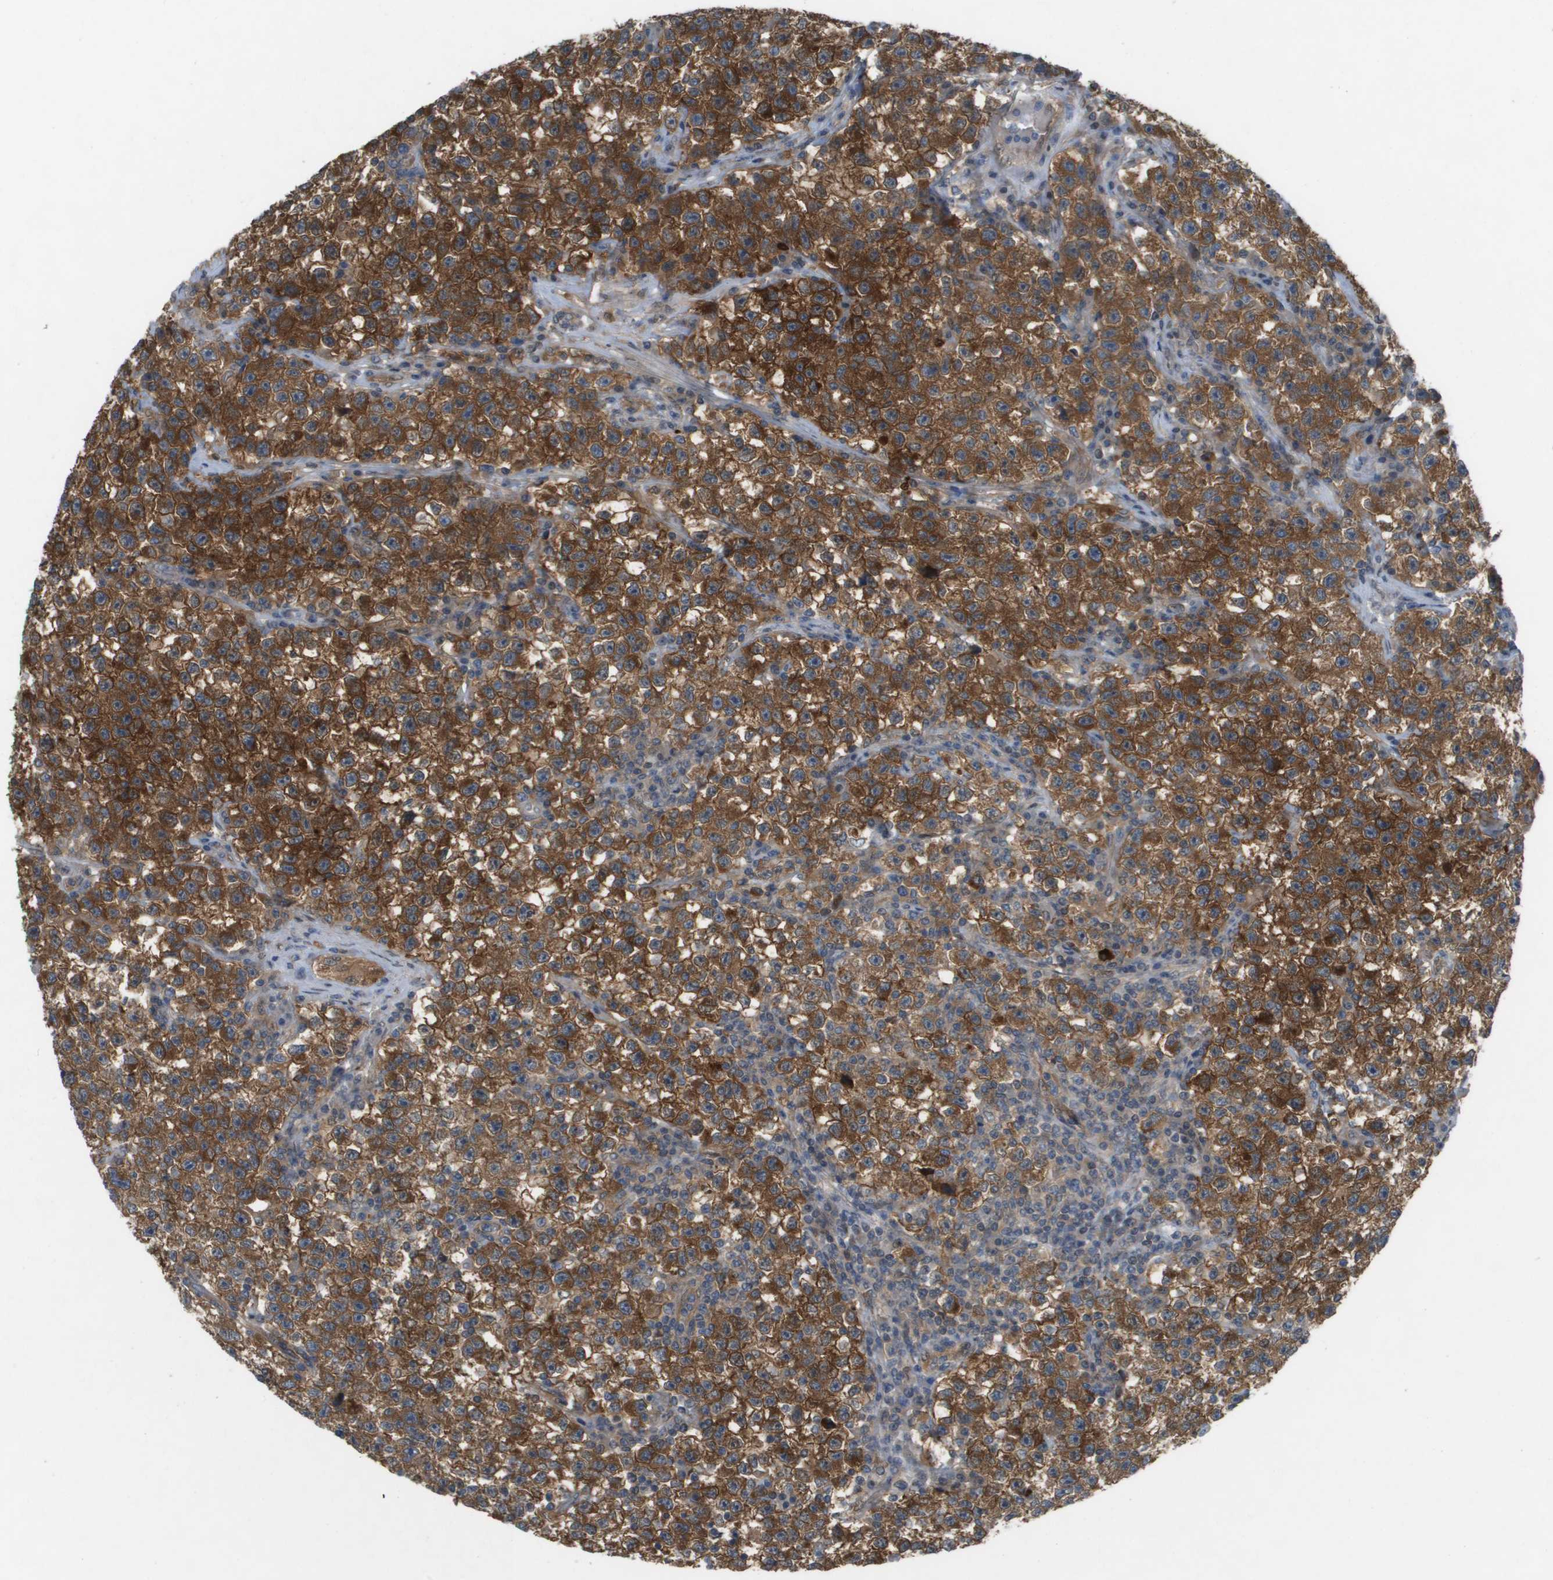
{"staining": {"intensity": "strong", "quantity": ">75%", "location": "cytoplasmic/membranous"}, "tissue": "testis cancer", "cell_type": "Tumor cells", "image_type": "cancer", "snomed": [{"axis": "morphology", "description": "Seminoma, NOS"}, {"axis": "topography", "description": "Testis"}], "caption": "Protein staining of seminoma (testis) tissue reveals strong cytoplasmic/membranous staining in approximately >75% of tumor cells.", "gene": "PALD1", "patient": {"sex": "male", "age": 22}}